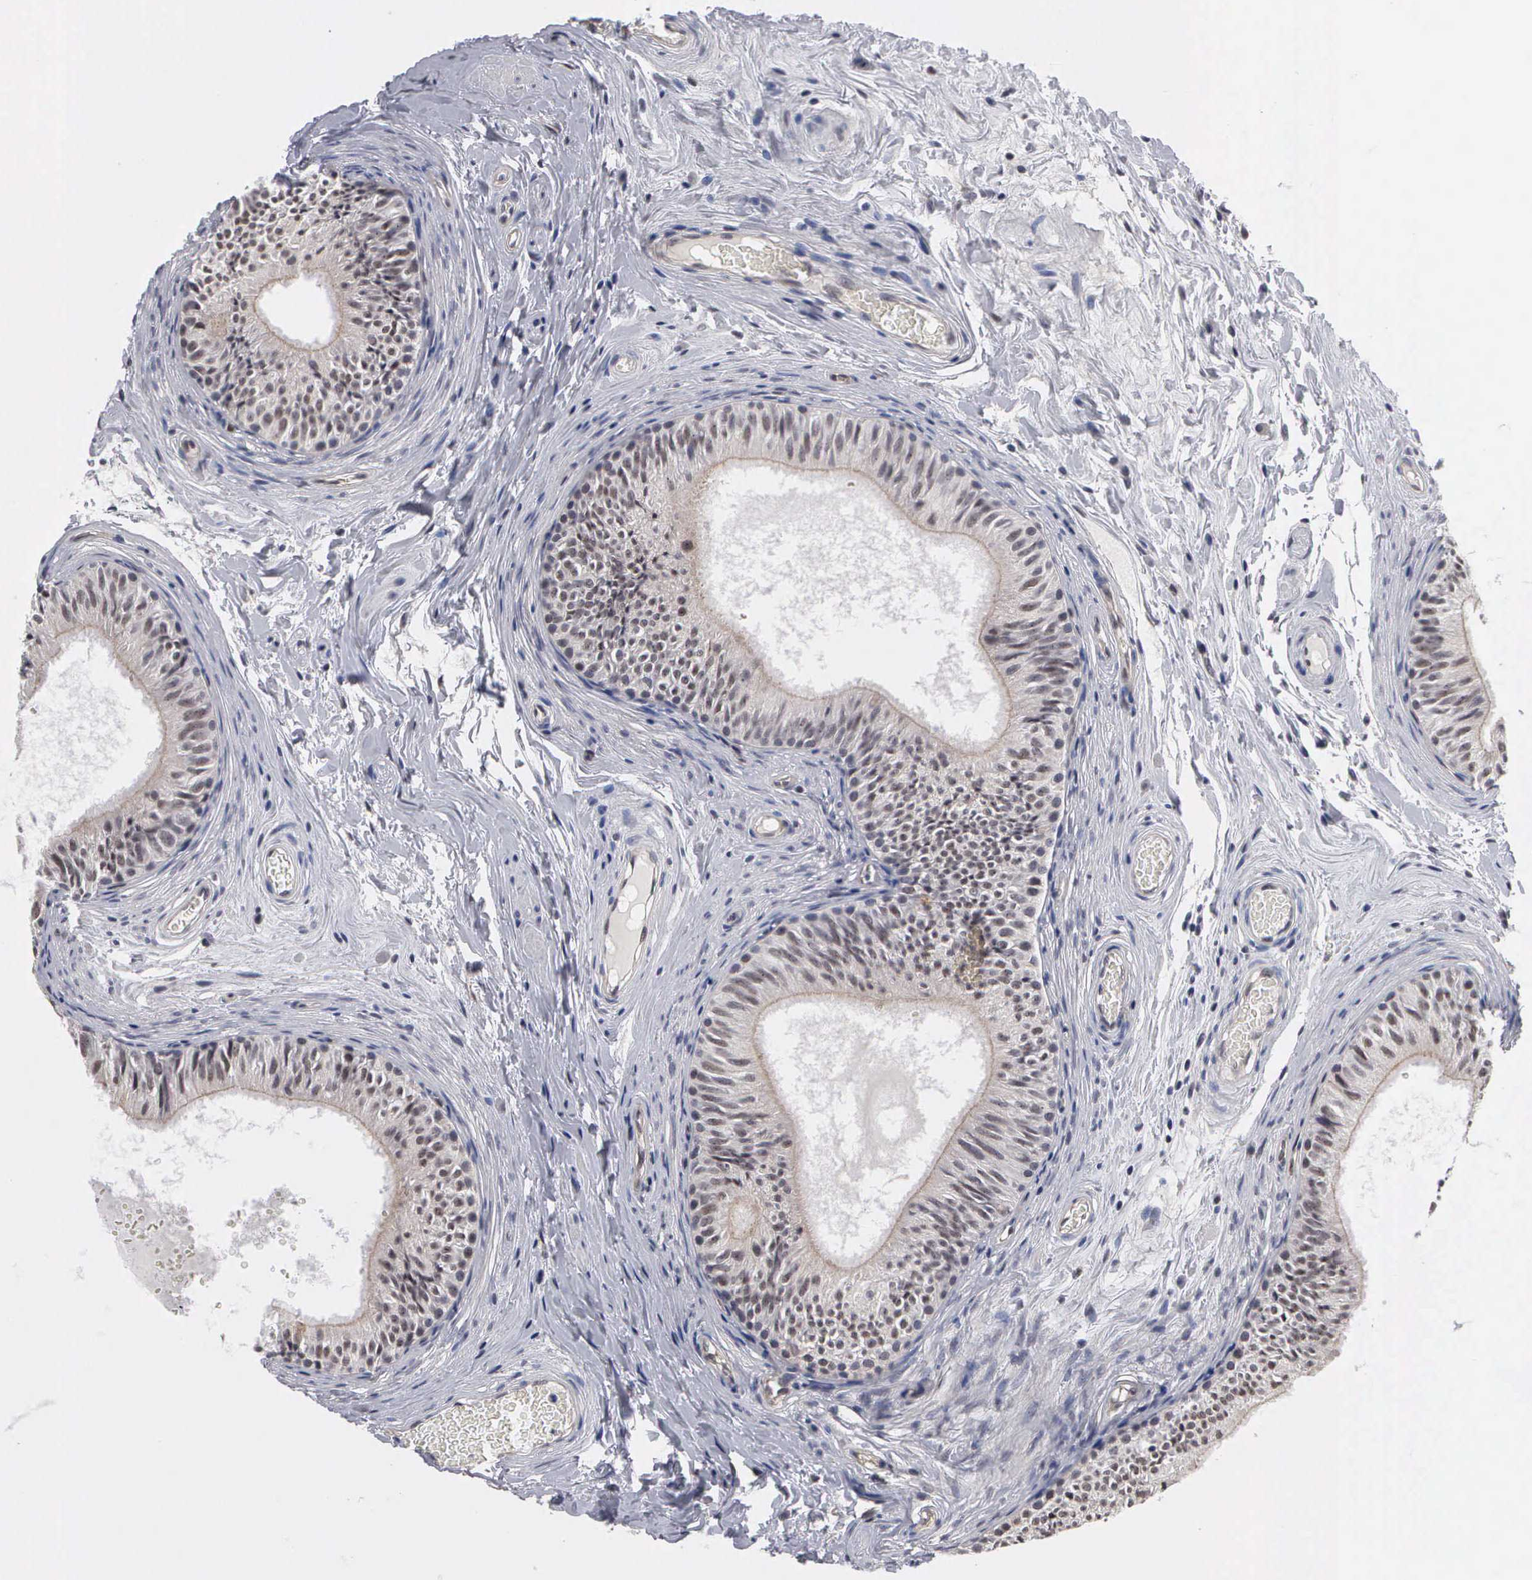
{"staining": {"intensity": "moderate", "quantity": ">75%", "location": "nuclear"}, "tissue": "epididymis", "cell_type": "Glandular cells", "image_type": "normal", "snomed": [{"axis": "morphology", "description": "Normal tissue, NOS"}, {"axis": "topography", "description": "Epididymis"}], "caption": "This is an image of immunohistochemistry staining of normal epididymis, which shows moderate staining in the nuclear of glandular cells.", "gene": "ZBTB33", "patient": {"sex": "male", "age": 23}}